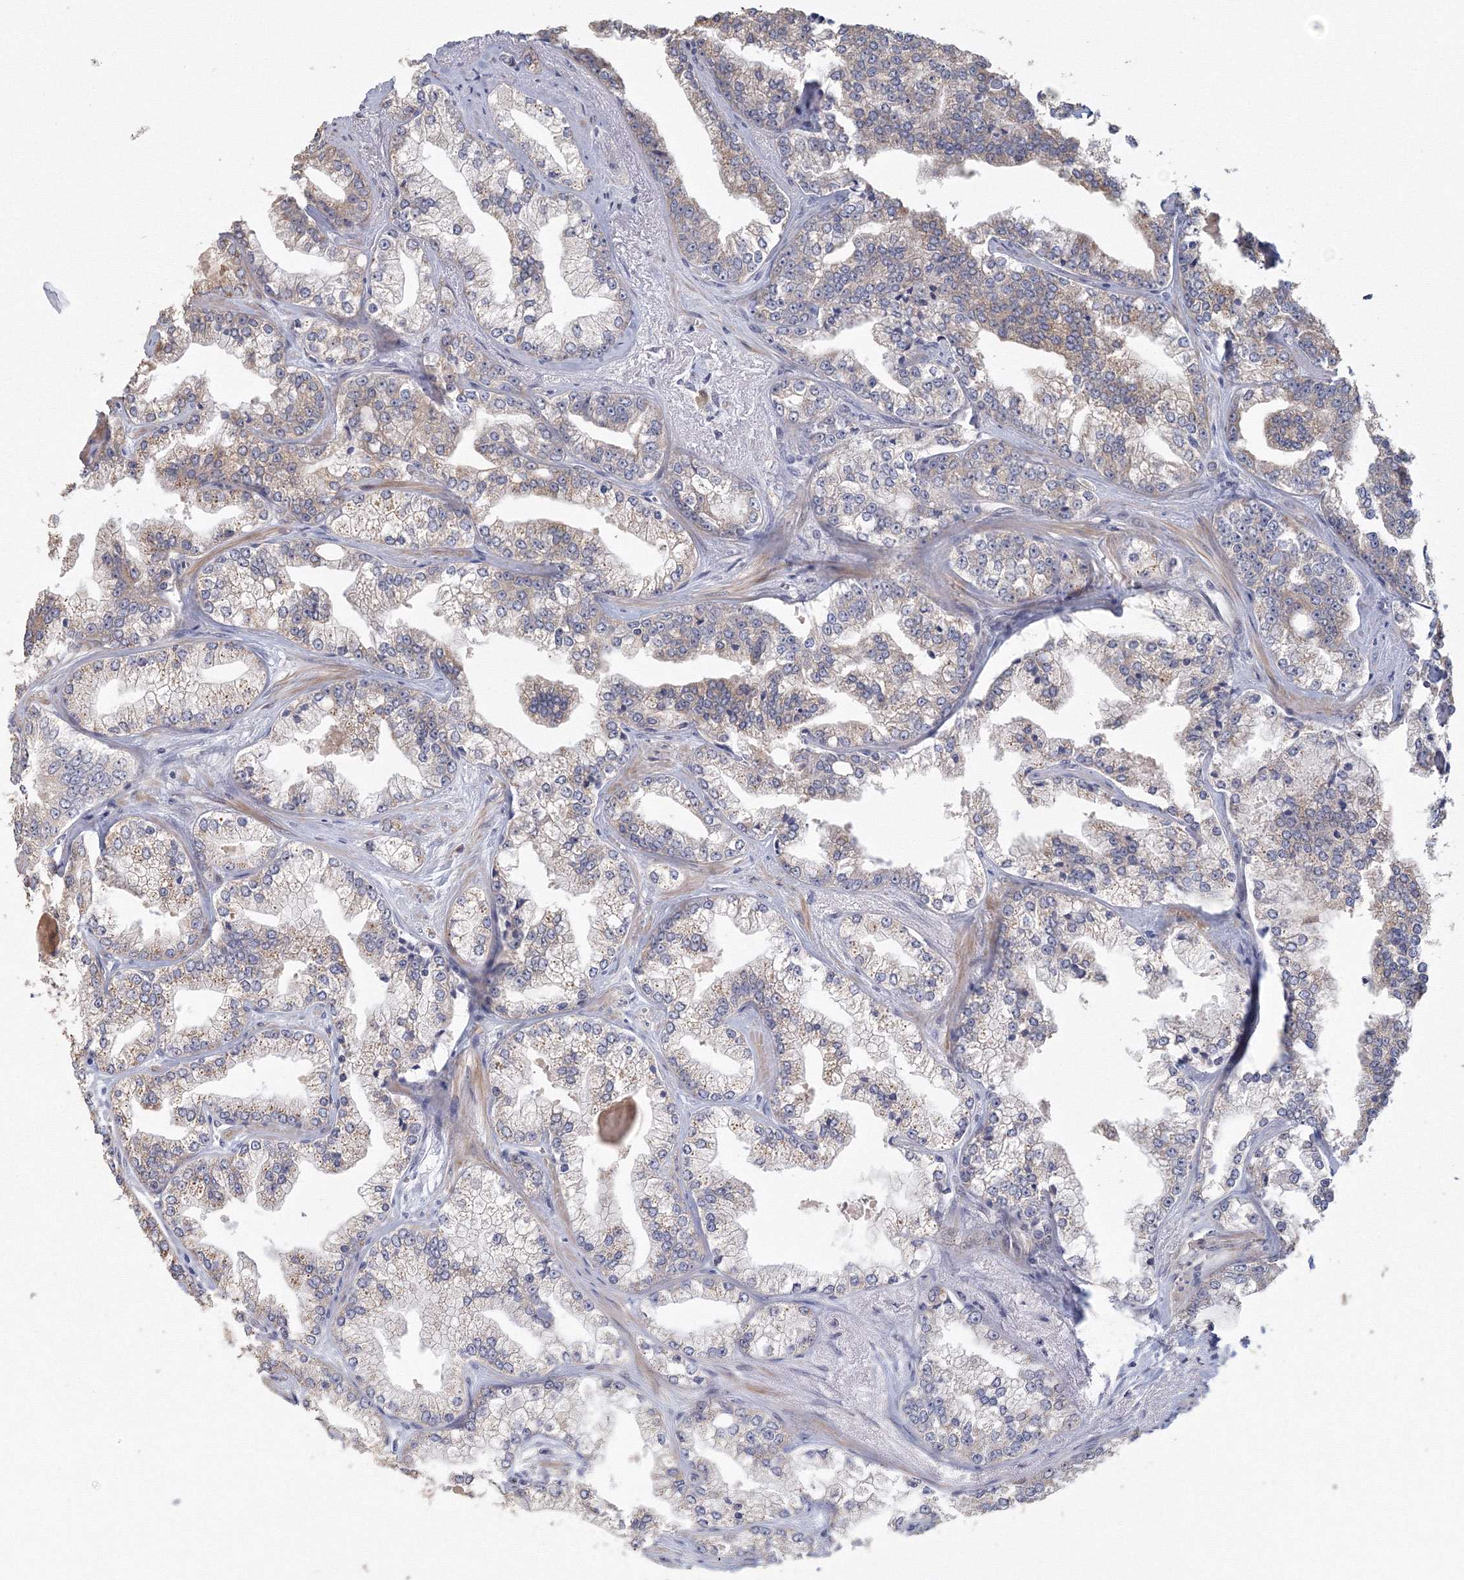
{"staining": {"intensity": "weak", "quantity": "25%-75%", "location": "cytoplasmic/membranous"}, "tissue": "prostate cancer", "cell_type": "Tumor cells", "image_type": "cancer", "snomed": [{"axis": "morphology", "description": "Adenocarcinoma, High grade"}, {"axis": "topography", "description": "Prostate"}], "caption": "This is a histology image of immunohistochemistry staining of prostate cancer, which shows weak expression in the cytoplasmic/membranous of tumor cells.", "gene": "TACC2", "patient": {"sex": "male", "age": 71}}